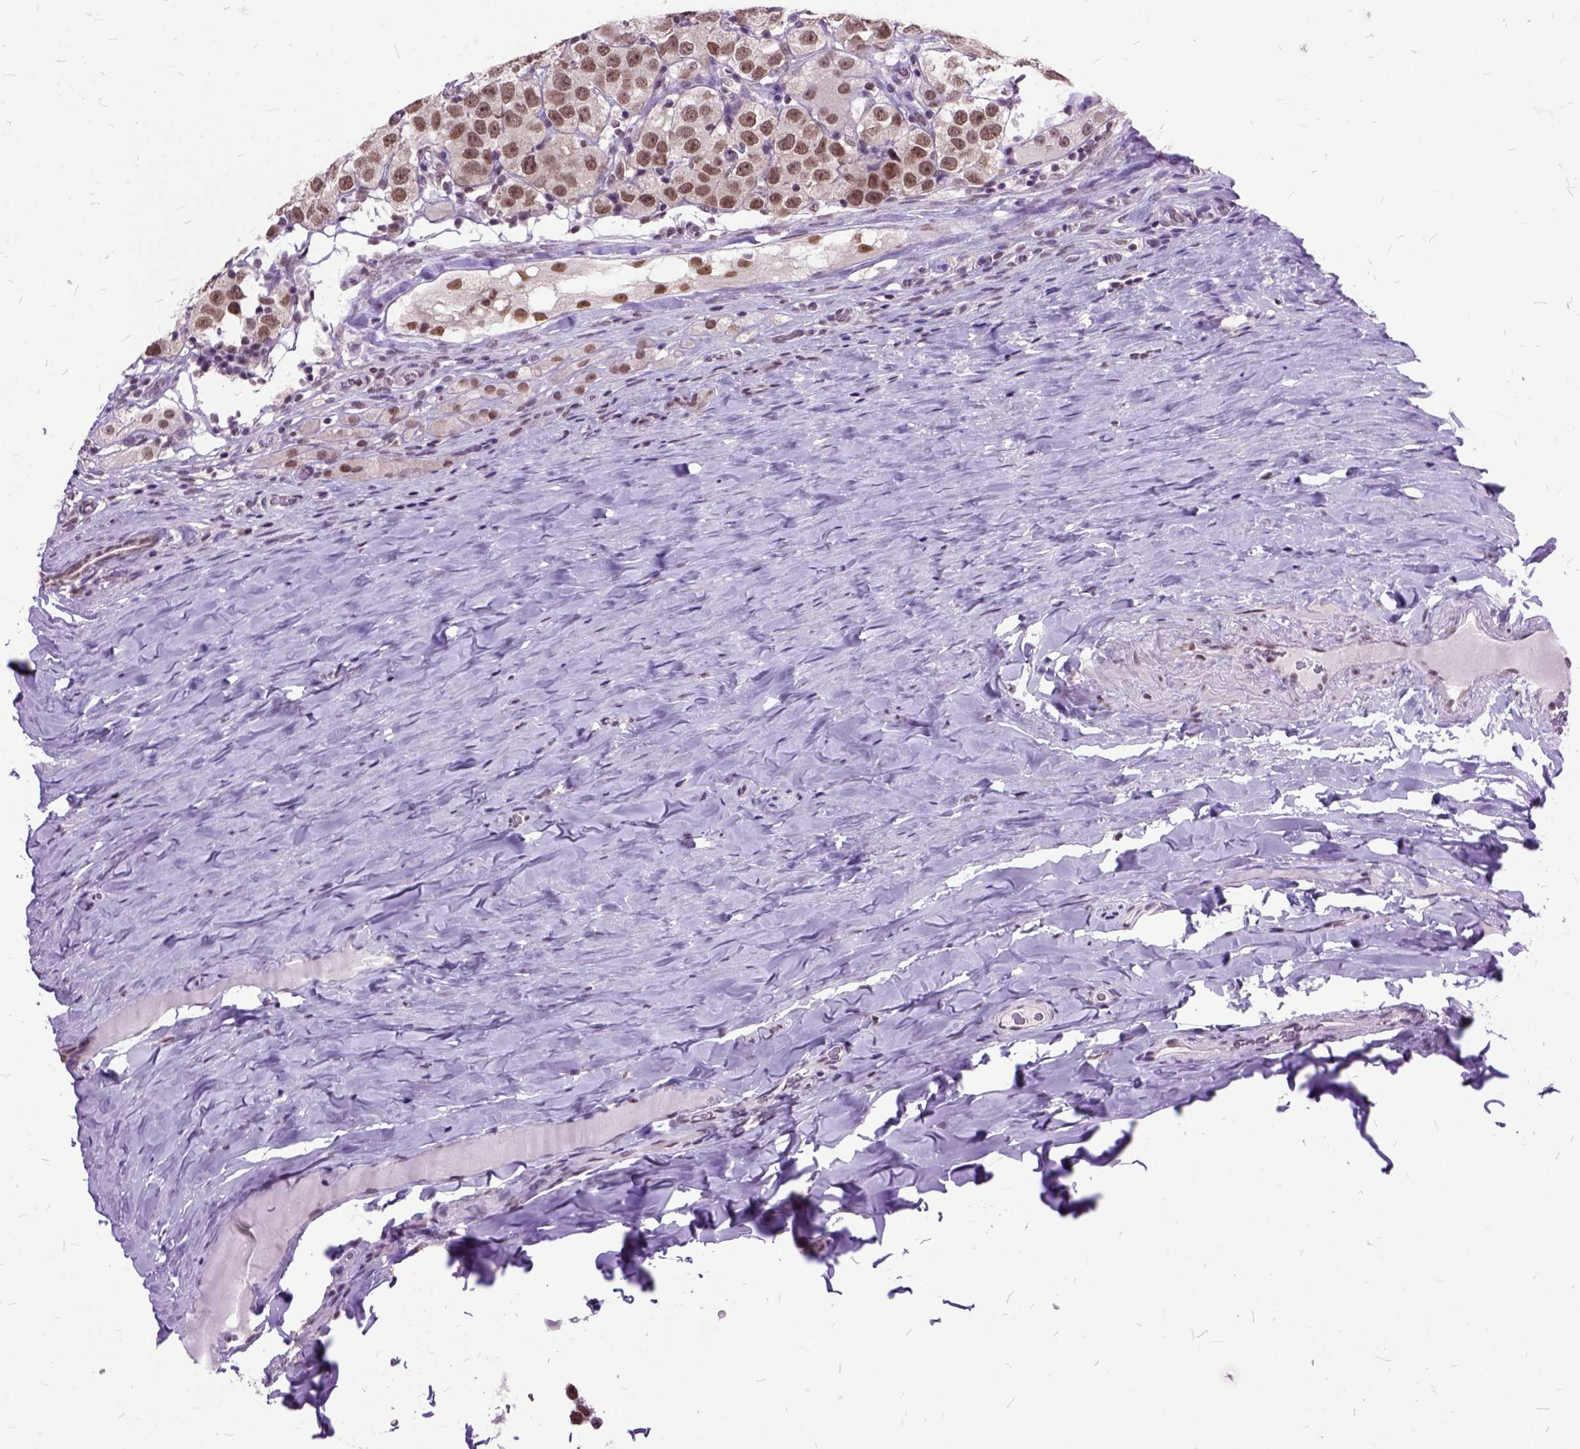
{"staining": {"intensity": "moderate", "quantity": ">75%", "location": "nuclear"}, "tissue": "testis cancer", "cell_type": "Tumor cells", "image_type": "cancer", "snomed": [{"axis": "morphology", "description": "Seminoma, NOS"}, {"axis": "topography", "description": "Testis"}], "caption": "A medium amount of moderate nuclear expression is present in approximately >75% of tumor cells in testis cancer tissue.", "gene": "ORC5", "patient": {"sex": "male", "age": 34}}